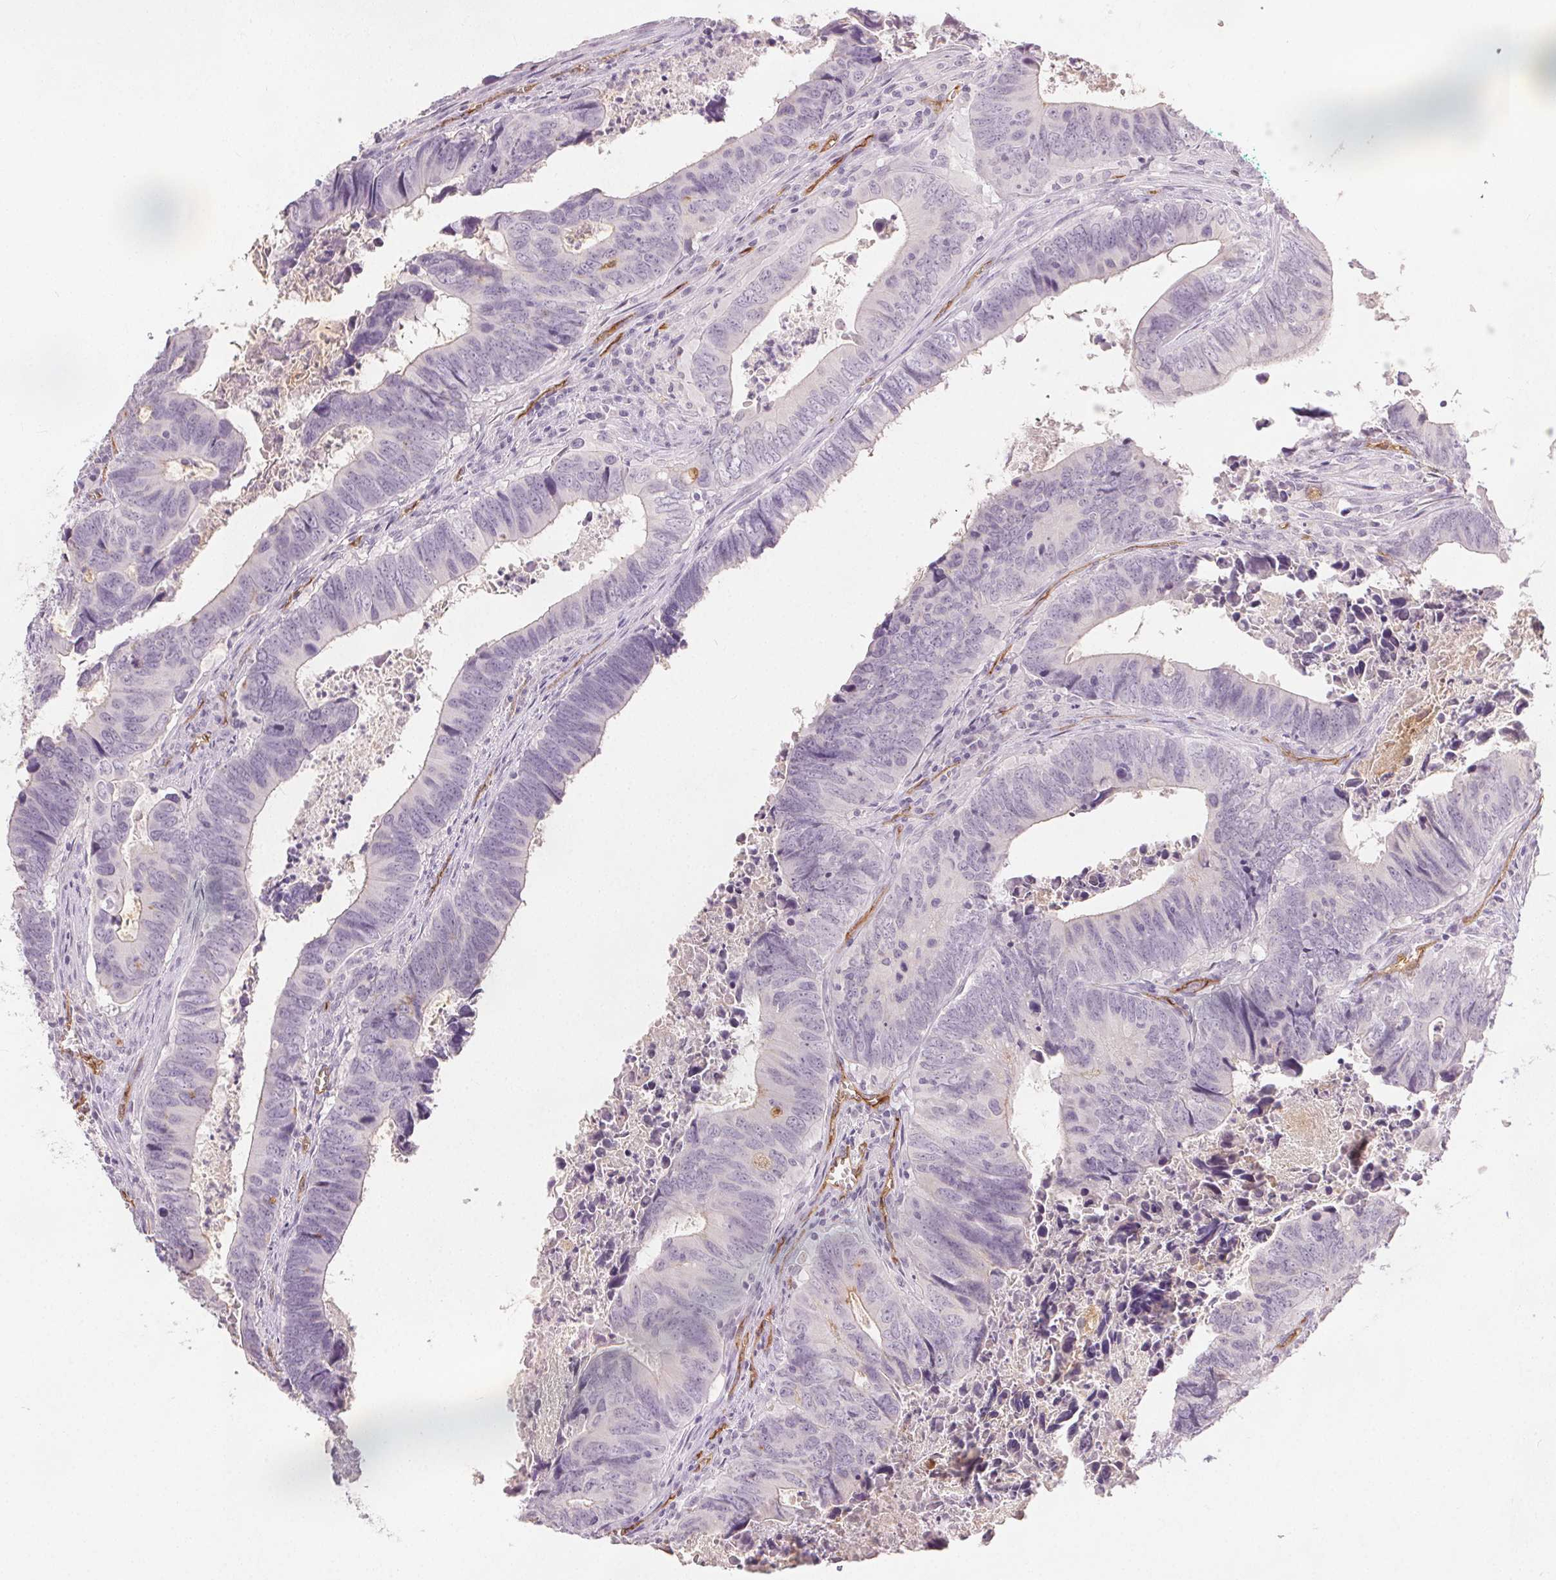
{"staining": {"intensity": "weak", "quantity": "<25%", "location": "cytoplasmic/membranous"}, "tissue": "colorectal cancer", "cell_type": "Tumor cells", "image_type": "cancer", "snomed": [{"axis": "morphology", "description": "Adenocarcinoma, NOS"}, {"axis": "topography", "description": "Colon"}], "caption": "The image demonstrates no staining of tumor cells in colorectal cancer. The staining was performed using DAB to visualize the protein expression in brown, while the nuclei were stained in blue with hematoxylin (Magnification: 20x).", "gene": "PODXL", "patient": {"sex": "female", "age": 82}}